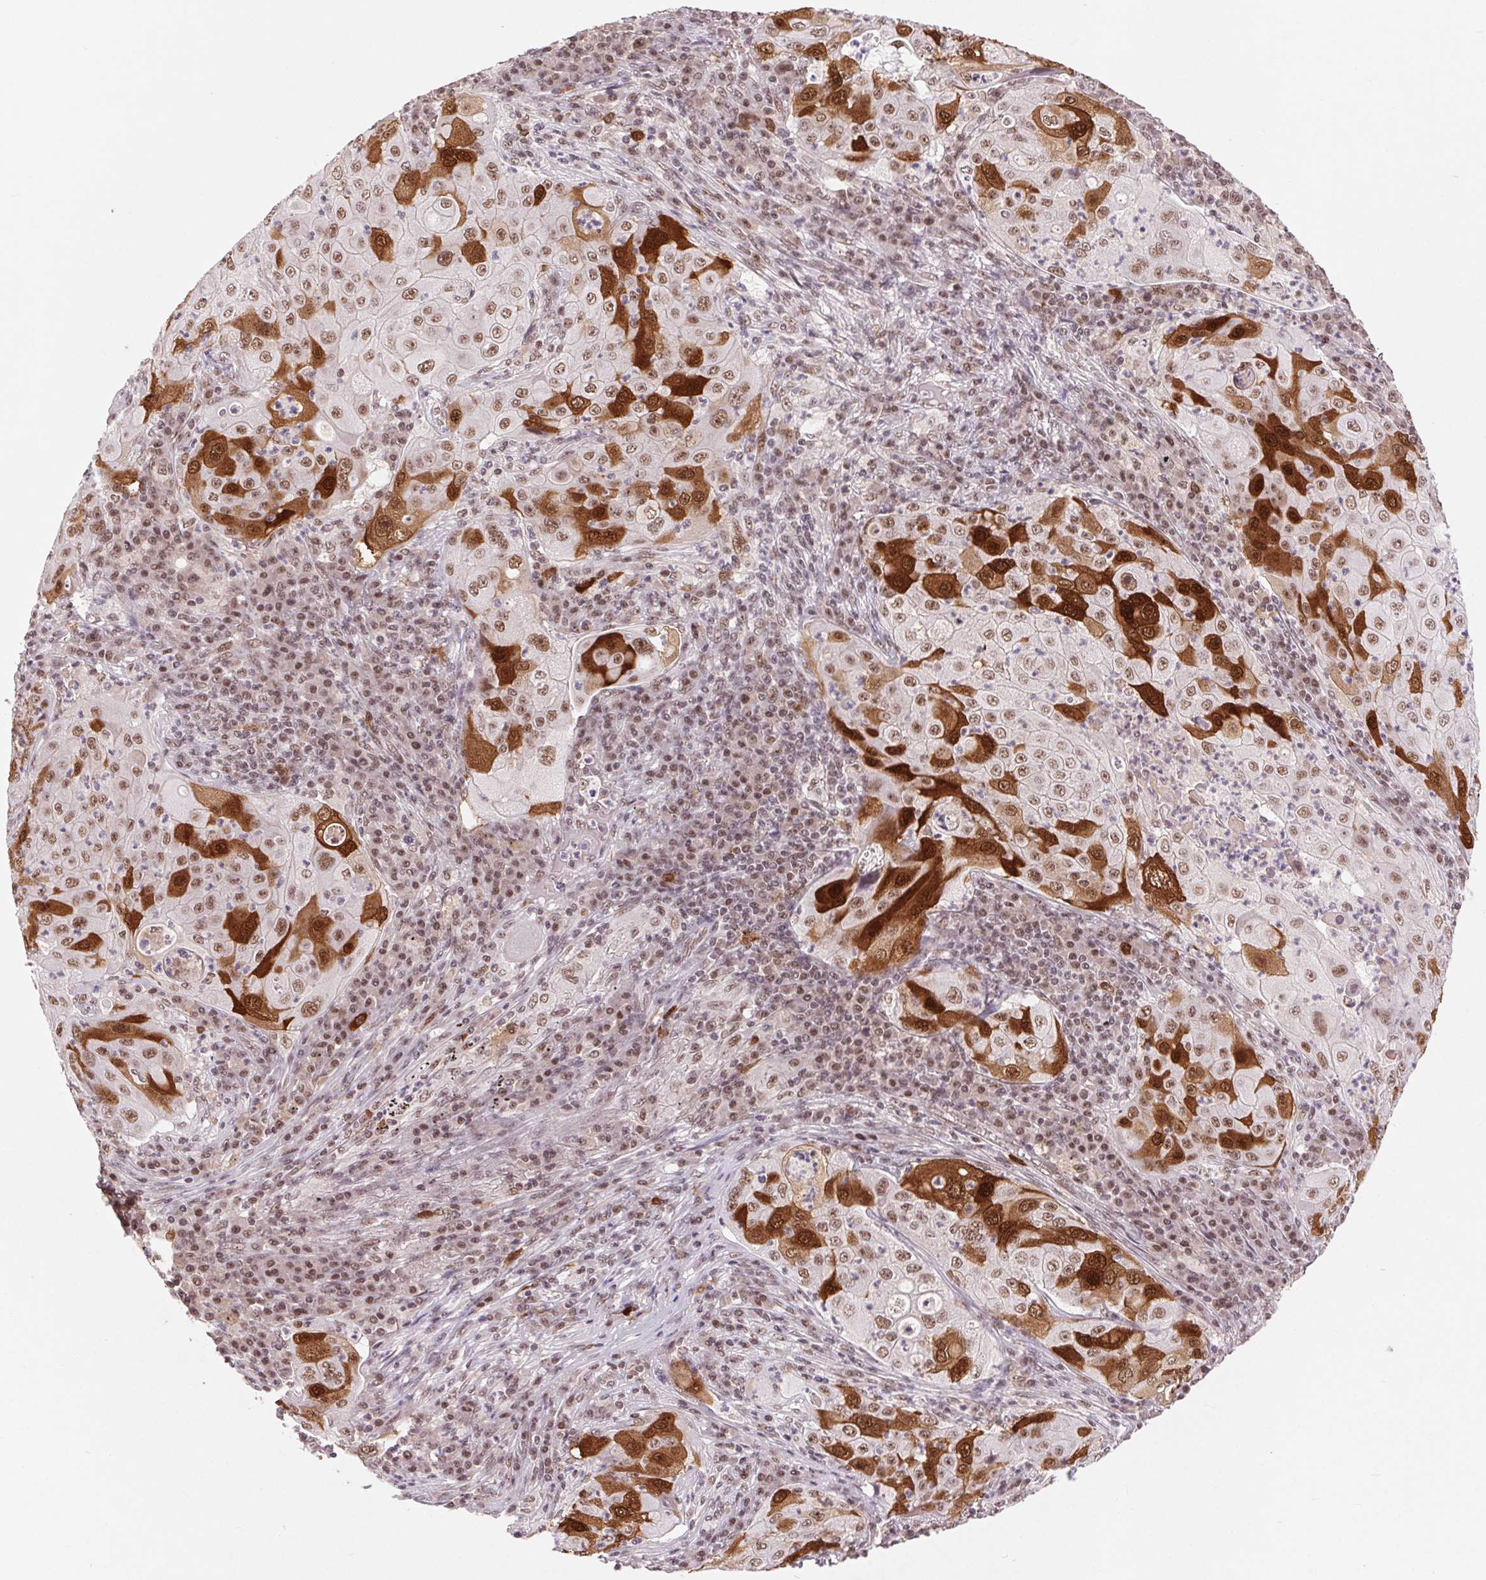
{"staining": {"intensity": "strong", "quantity": "25%-75%", "location": "cytoplasmic/membranous,nuclear"}, "tissue": "lung cancer", "cell_type": "Tumor cells", "image_type": "cancer", "snomed": [{"axis": "morphology", "description": "Squamous cell carcinoma, NOS"}, {"axis": "topography", "description": "Lung"}], "caption": "The histopathology image demonstrates staining of squamous cell carcinoma (lung), revealing strong cytoplasmic/membranous and nuclear protein staining (brown color) within tumor cells. The staining was performed using DAB to visualize the protein expression in brown, while the nuclei were stained in blue with hematoxylin (Magnification: 20x).", "gene": "CD2BP2", "patient": {"sex": "female", "age": 59}}